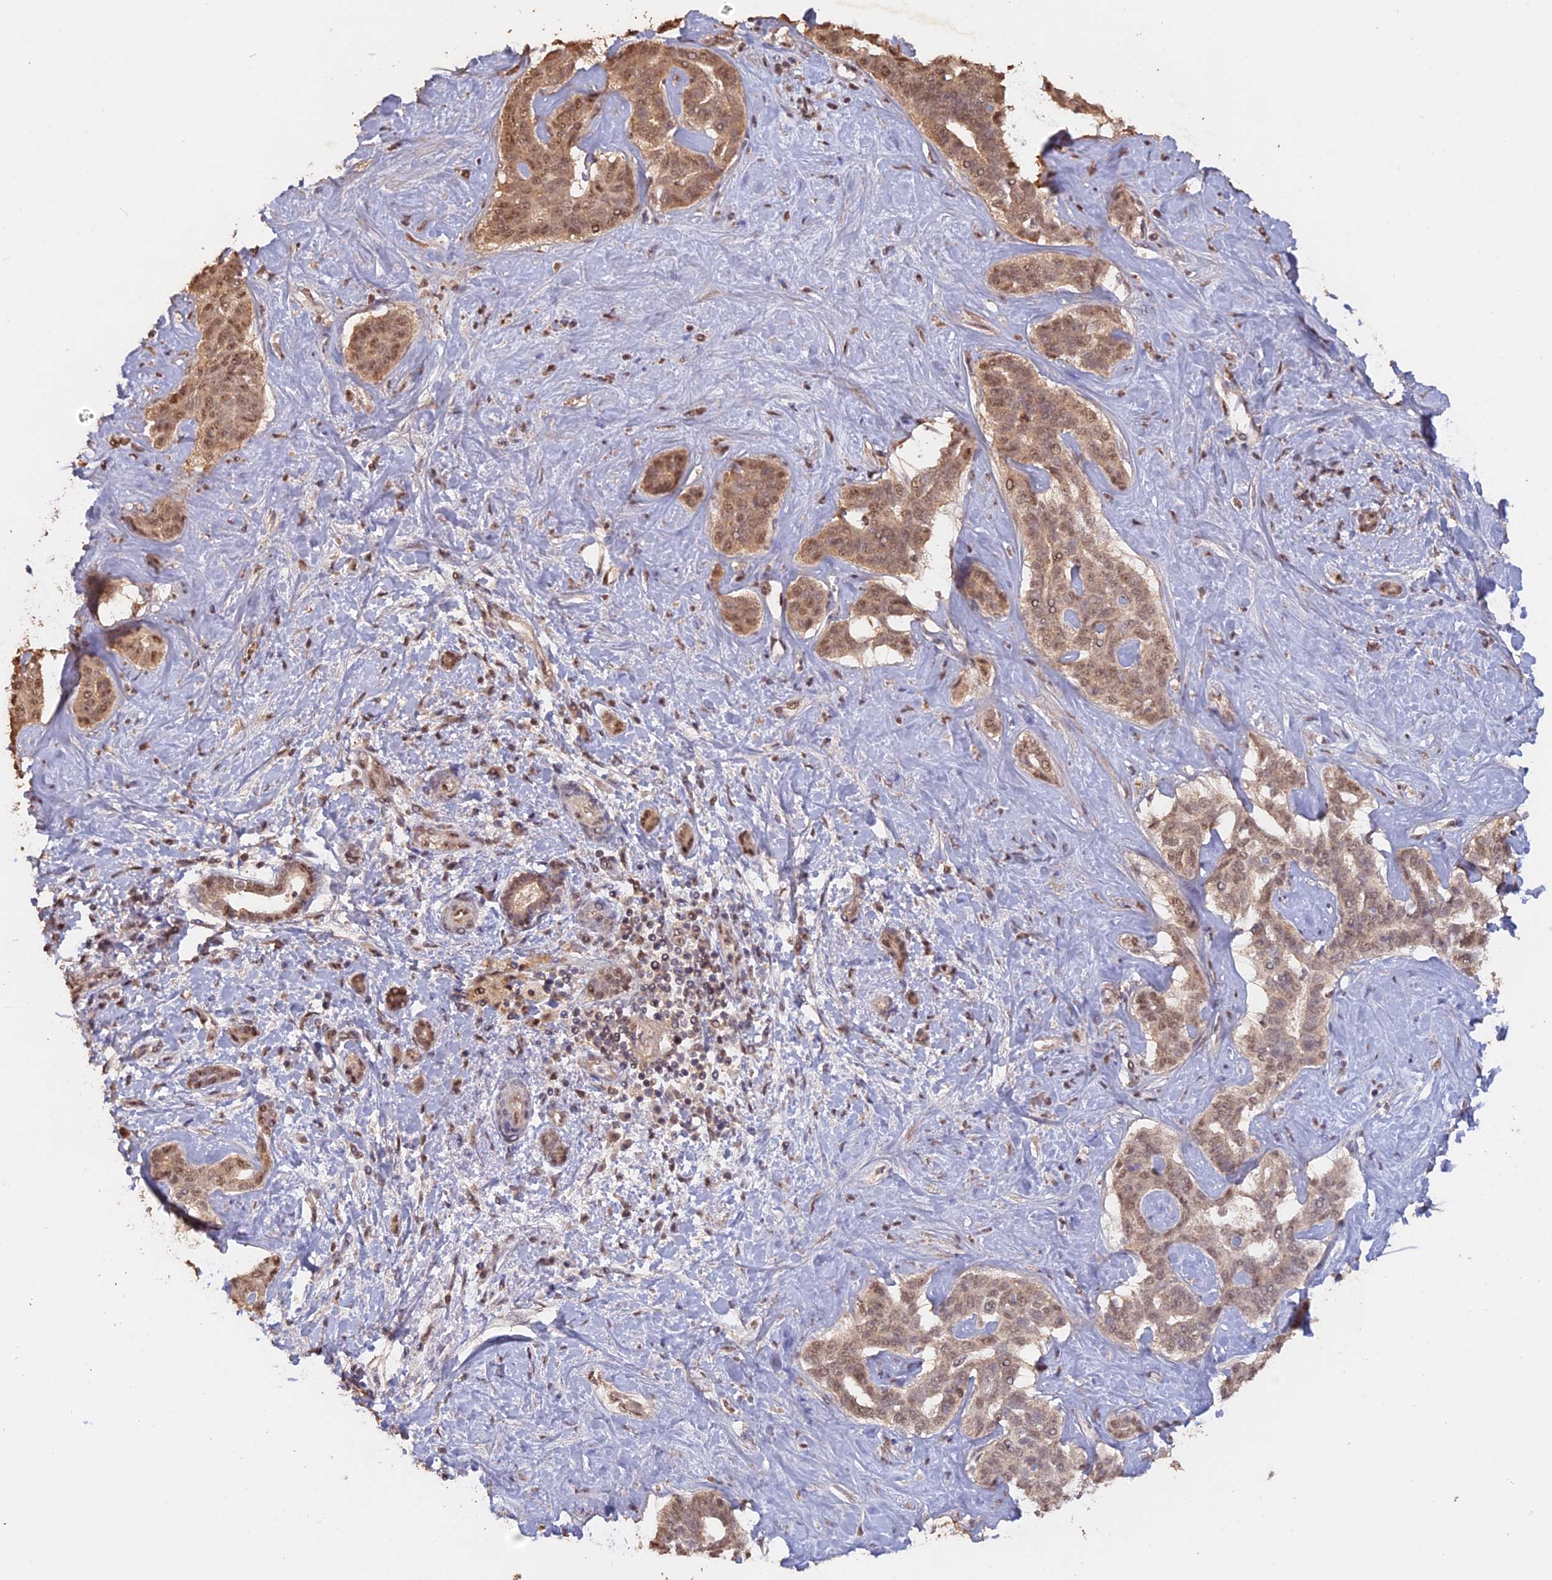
{"staining": {"intensity": "moderate", "quantity": ">75%", "location": "cytoplasmic/membranous,nuclear"}, "tissue": "liver cancer", "cell_type": "Tumor cells", "image_type": "cancer", "snomed": [{"axis": "morphology", "description": "Cholangiocarcinoma"}, {"axis": "topography", "description": "Liver"}], "caption": "Liver cholangiocarcinoma stained with a protein marker shows moderate staining in tumor cells.", "gene": "PSMC6", "patient": {"sex": "female", "age": 77}}